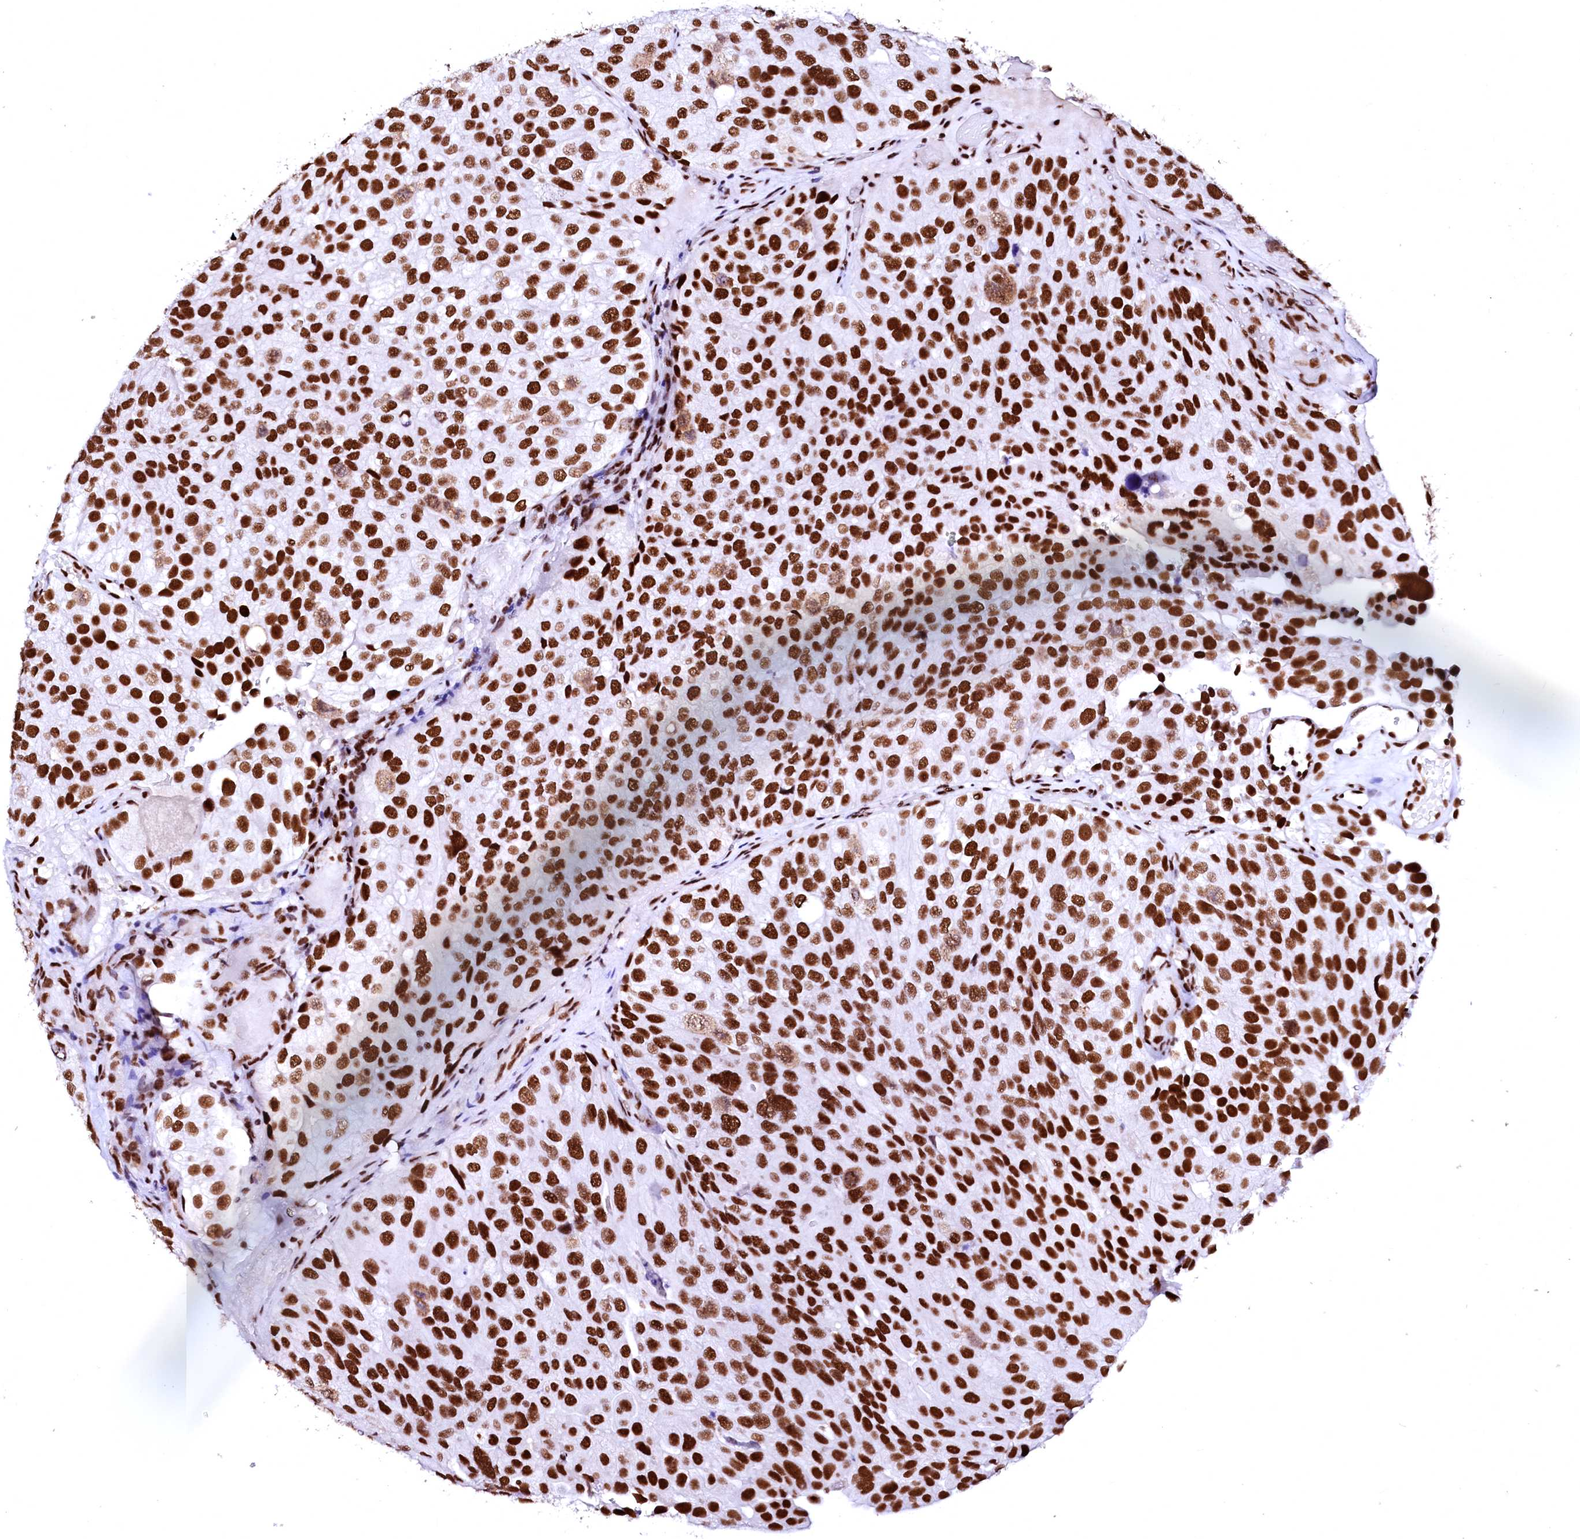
{"staining": {"intensity": "strong", "quantity": ">75%", "location": "nuclear"}, "tissue": "urothelial cancer", "cell_type": "Tumor cells", "image_type": "cancer", "snomed": [{"axis": "morphology", "description": "Urothelial carcinoma, Low grade"}, {"axis": "topography", "description": "Urinary bladder"}], "caption": "Tumor cells exhibit high levels of strong nuclear staining in approximately >75% of cells in urothelial carcinoma (low-grade). (DAB = brown stain, brightfield microscopy at high magnification).", "gene": "CPSF6", "patient": {"sex": "male", "age": 78}}